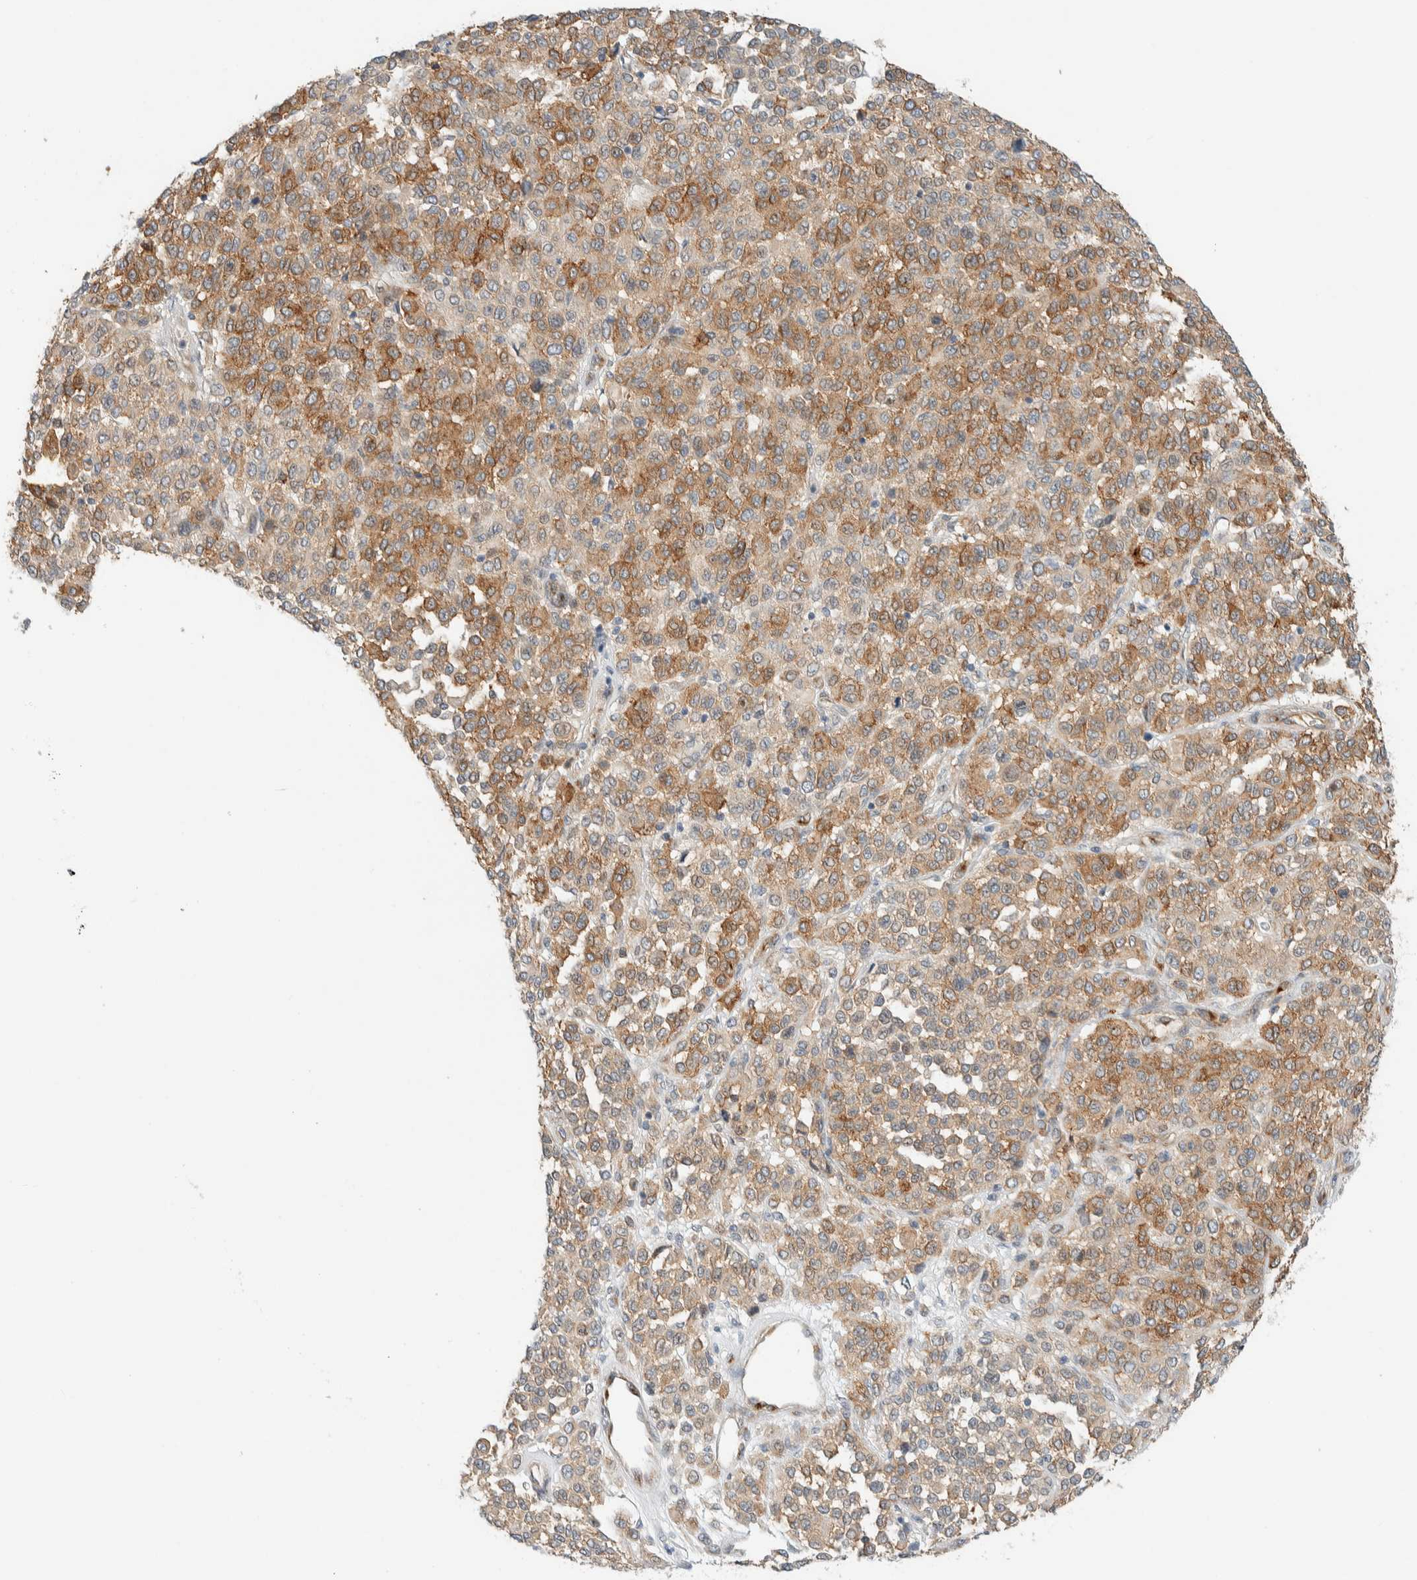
{"staining": {"intensity": "moderate", "quantity": ">75%", "location": "cytoplasmic/membranous"}, "tissue": "melanoma", "cell_type": "Tumor cells", "image_type": "cancer", "snomed": [{"axis": "morphology", "description": "Malignant melanoma, Metastatic site"}, {"axis": "topography", "description": "Pancreas"}], "caption": "A micrograph showing moderate cytoplasmic/membranous staining in approximately >75% of tumor cells in malignant melanoma (metastatic site), as visualized by brown immunohistochemical staining.", "gene": "TMEM184B", "patient": {"sex": "female", "age": 30}}